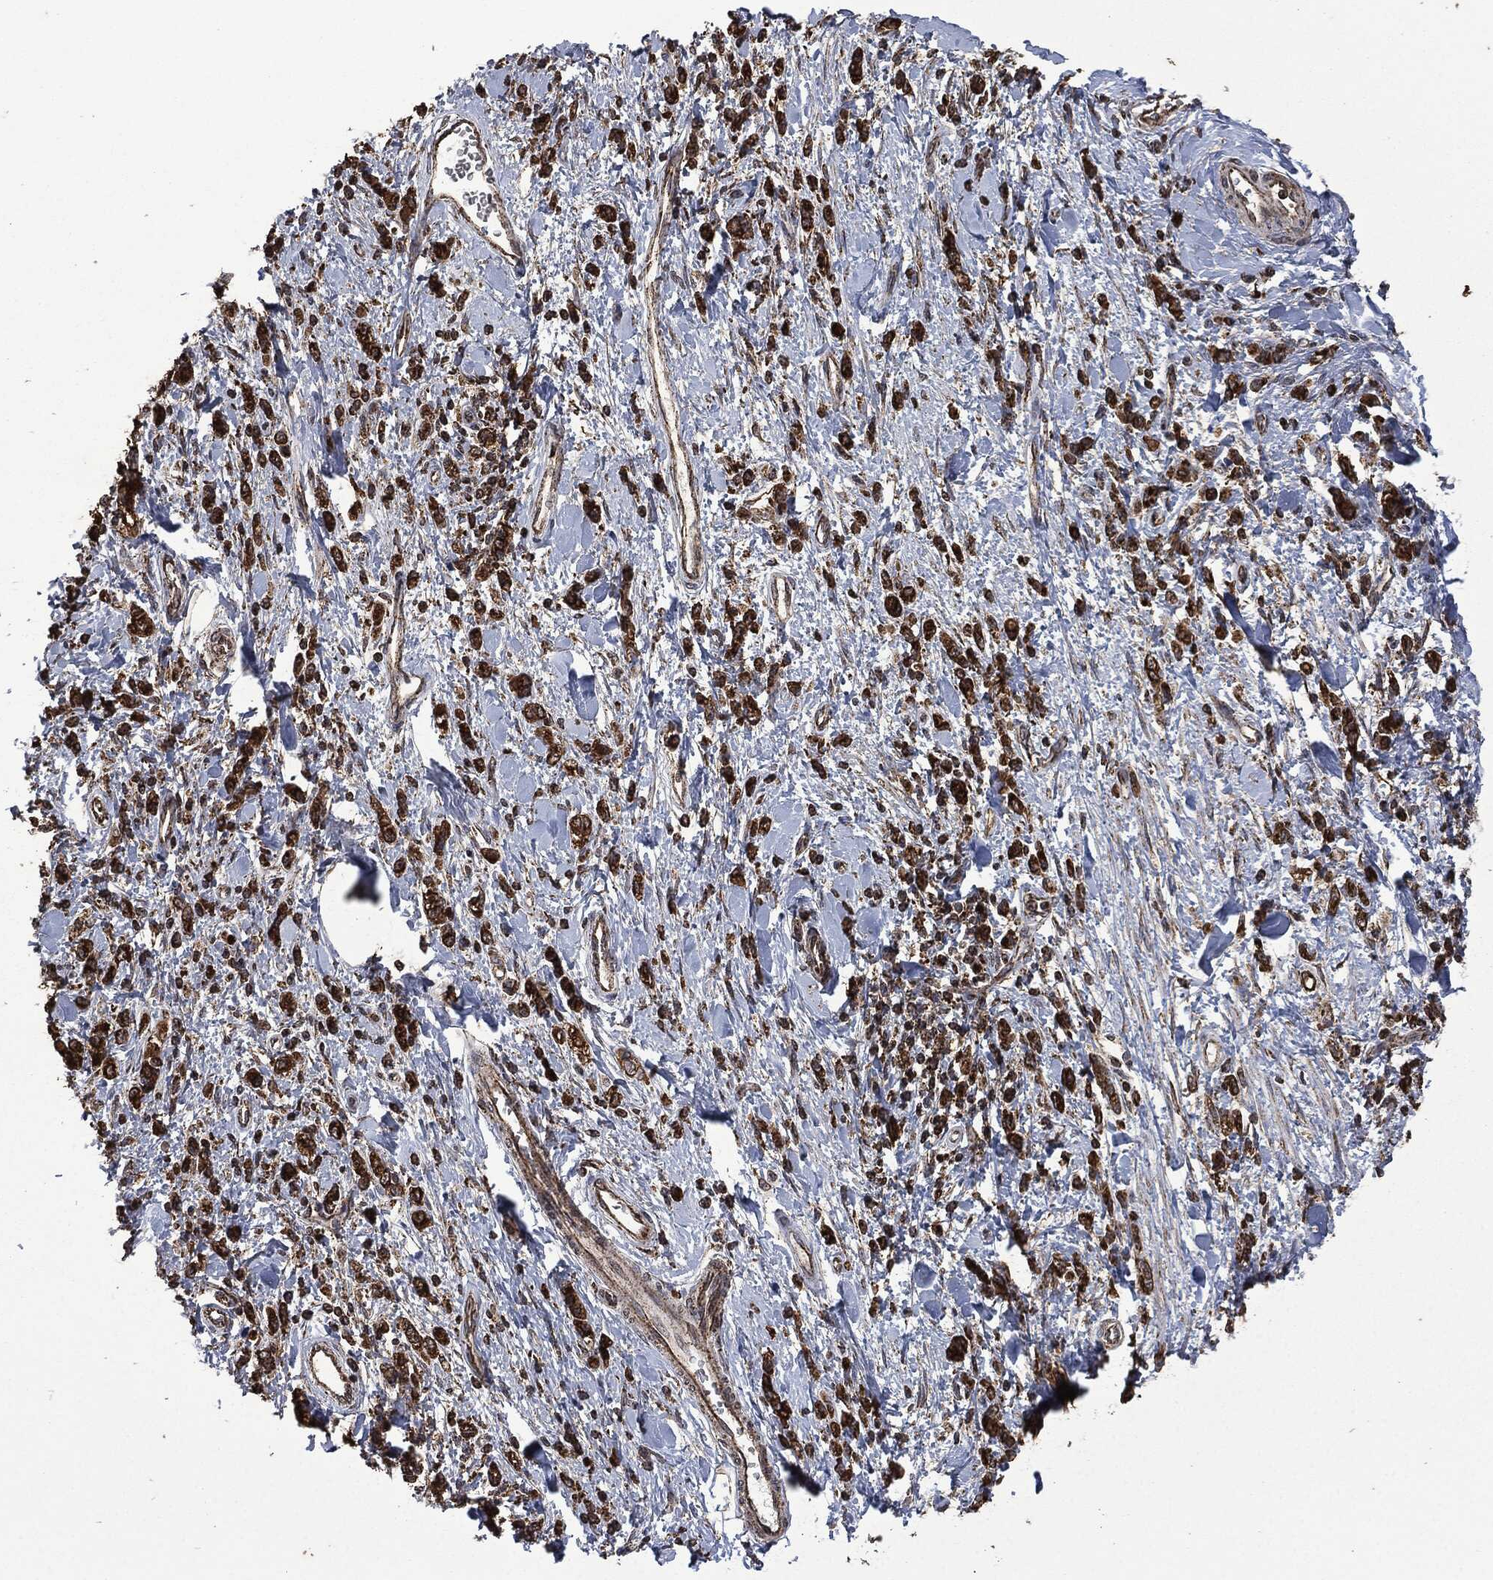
{"staining": {"intensity": "strong", "quantity": ">75%", "location": "cytoplasmic/membranous"}, "tissue": "stomach cancer", "cell_type": "Tumor cells", "image_type": "cancer", "snomed": [{"axis": "morphology", "description": "Adenocarcinoma, NOS"}, {"axis": "topography", "description": "Stomach"}], "caption": "Stomach cancer (adenocarcinoma) stained with immunohistochemistry (IHC) displays strong cytoplasmic/membranous expression in about >75% of tumor cells.", "gene": "LIG3", "patient": {"sex": "male", "age": 77}}